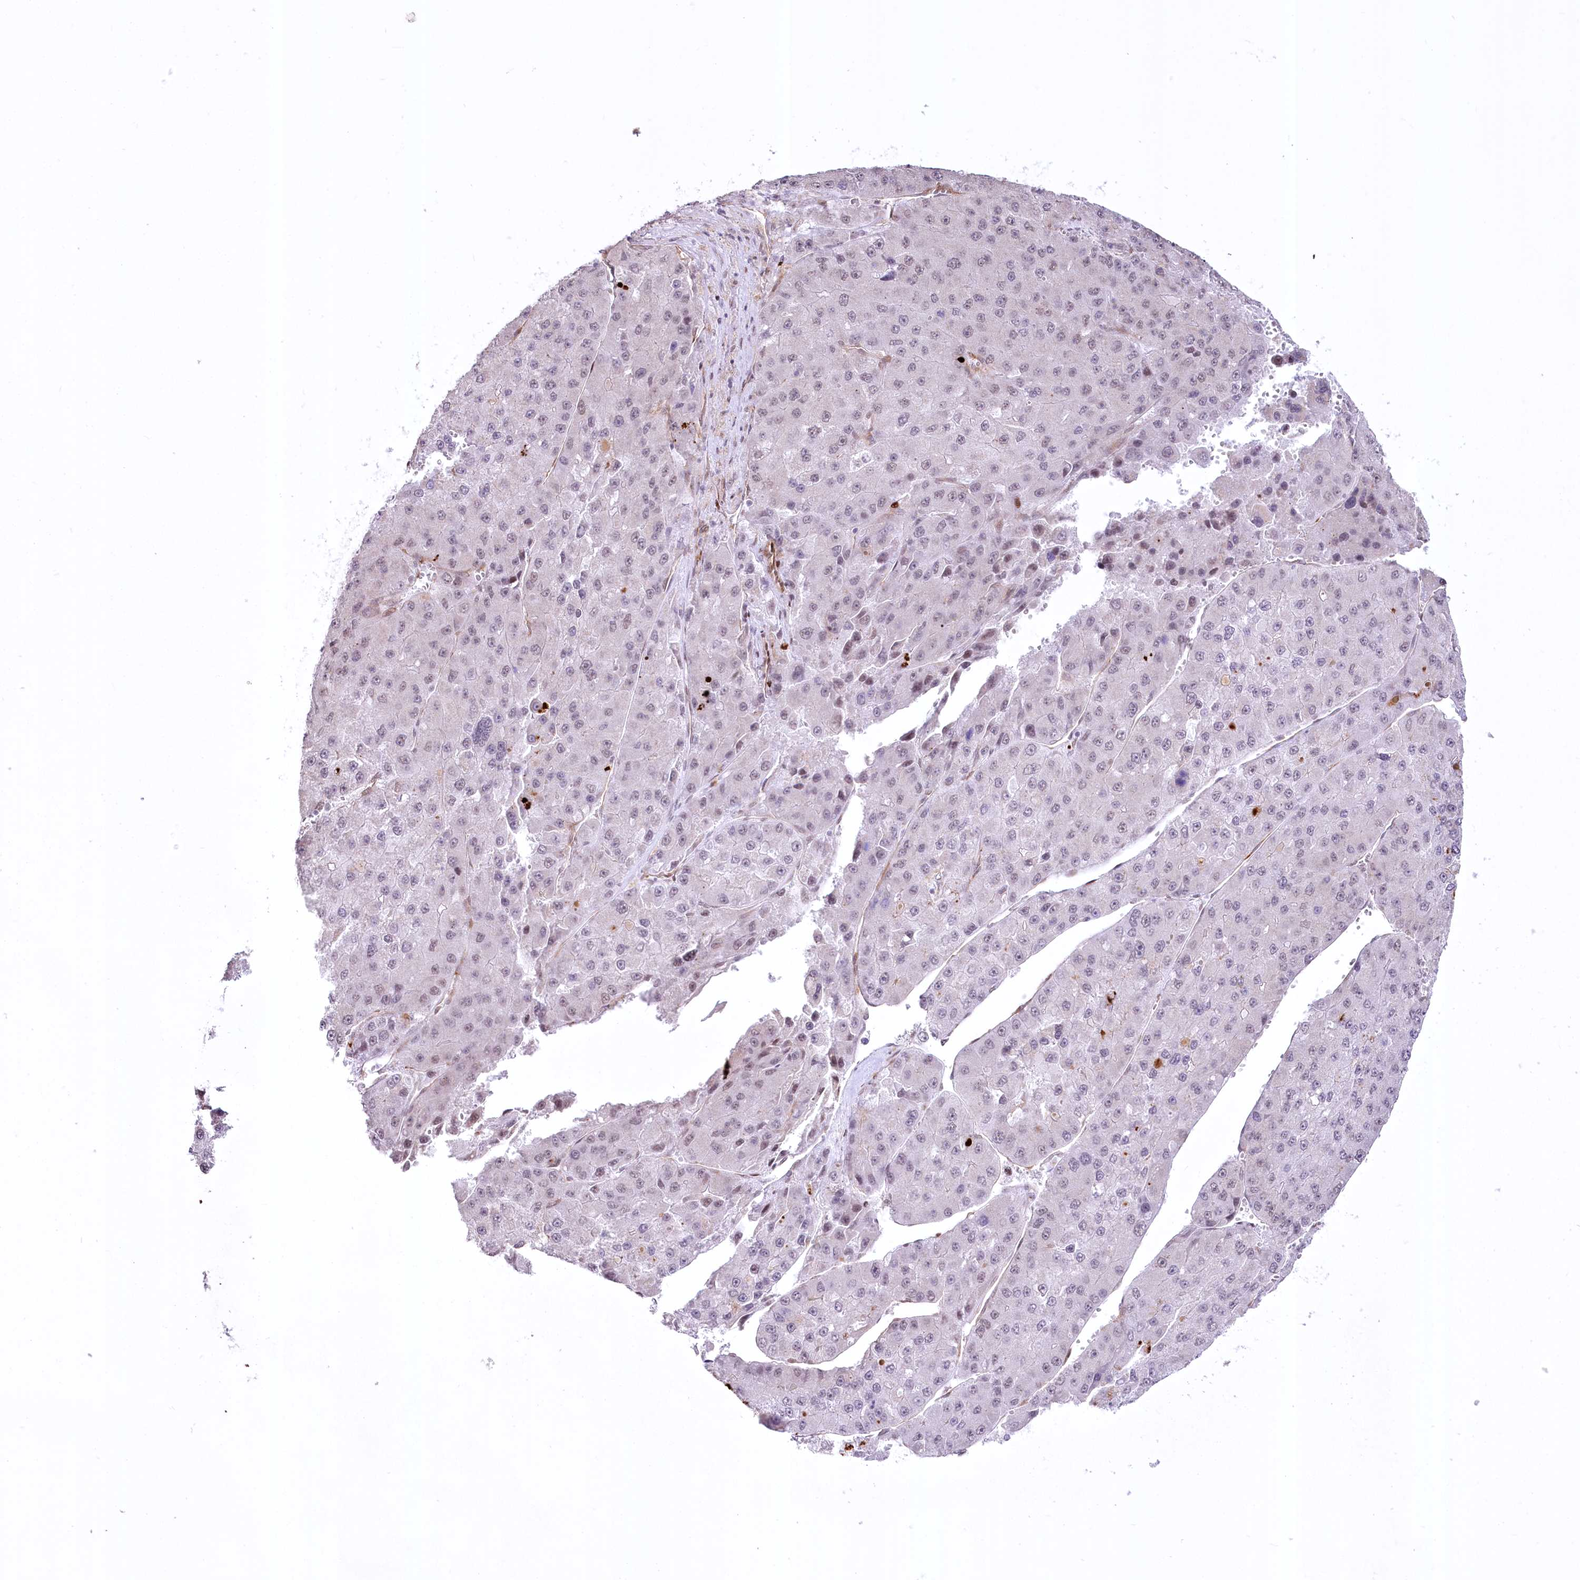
{"staining": {"intensity": "negative", "quantity": "none", "location": "none"}, "tissue": "liver cancer", "cell_type": "Tumor cells", "image_type": "cancer", "snomed": [{"axis": "morphology", "description": "Carcinoma, Hepatocellular, NOS"}, {"axis": "topography", "description": "Liver"}], "caption": "Tumor cells show no significant staining in liver cancer.", "gene": "YBX3", "patient": {"sex": "female", "age": 73}}